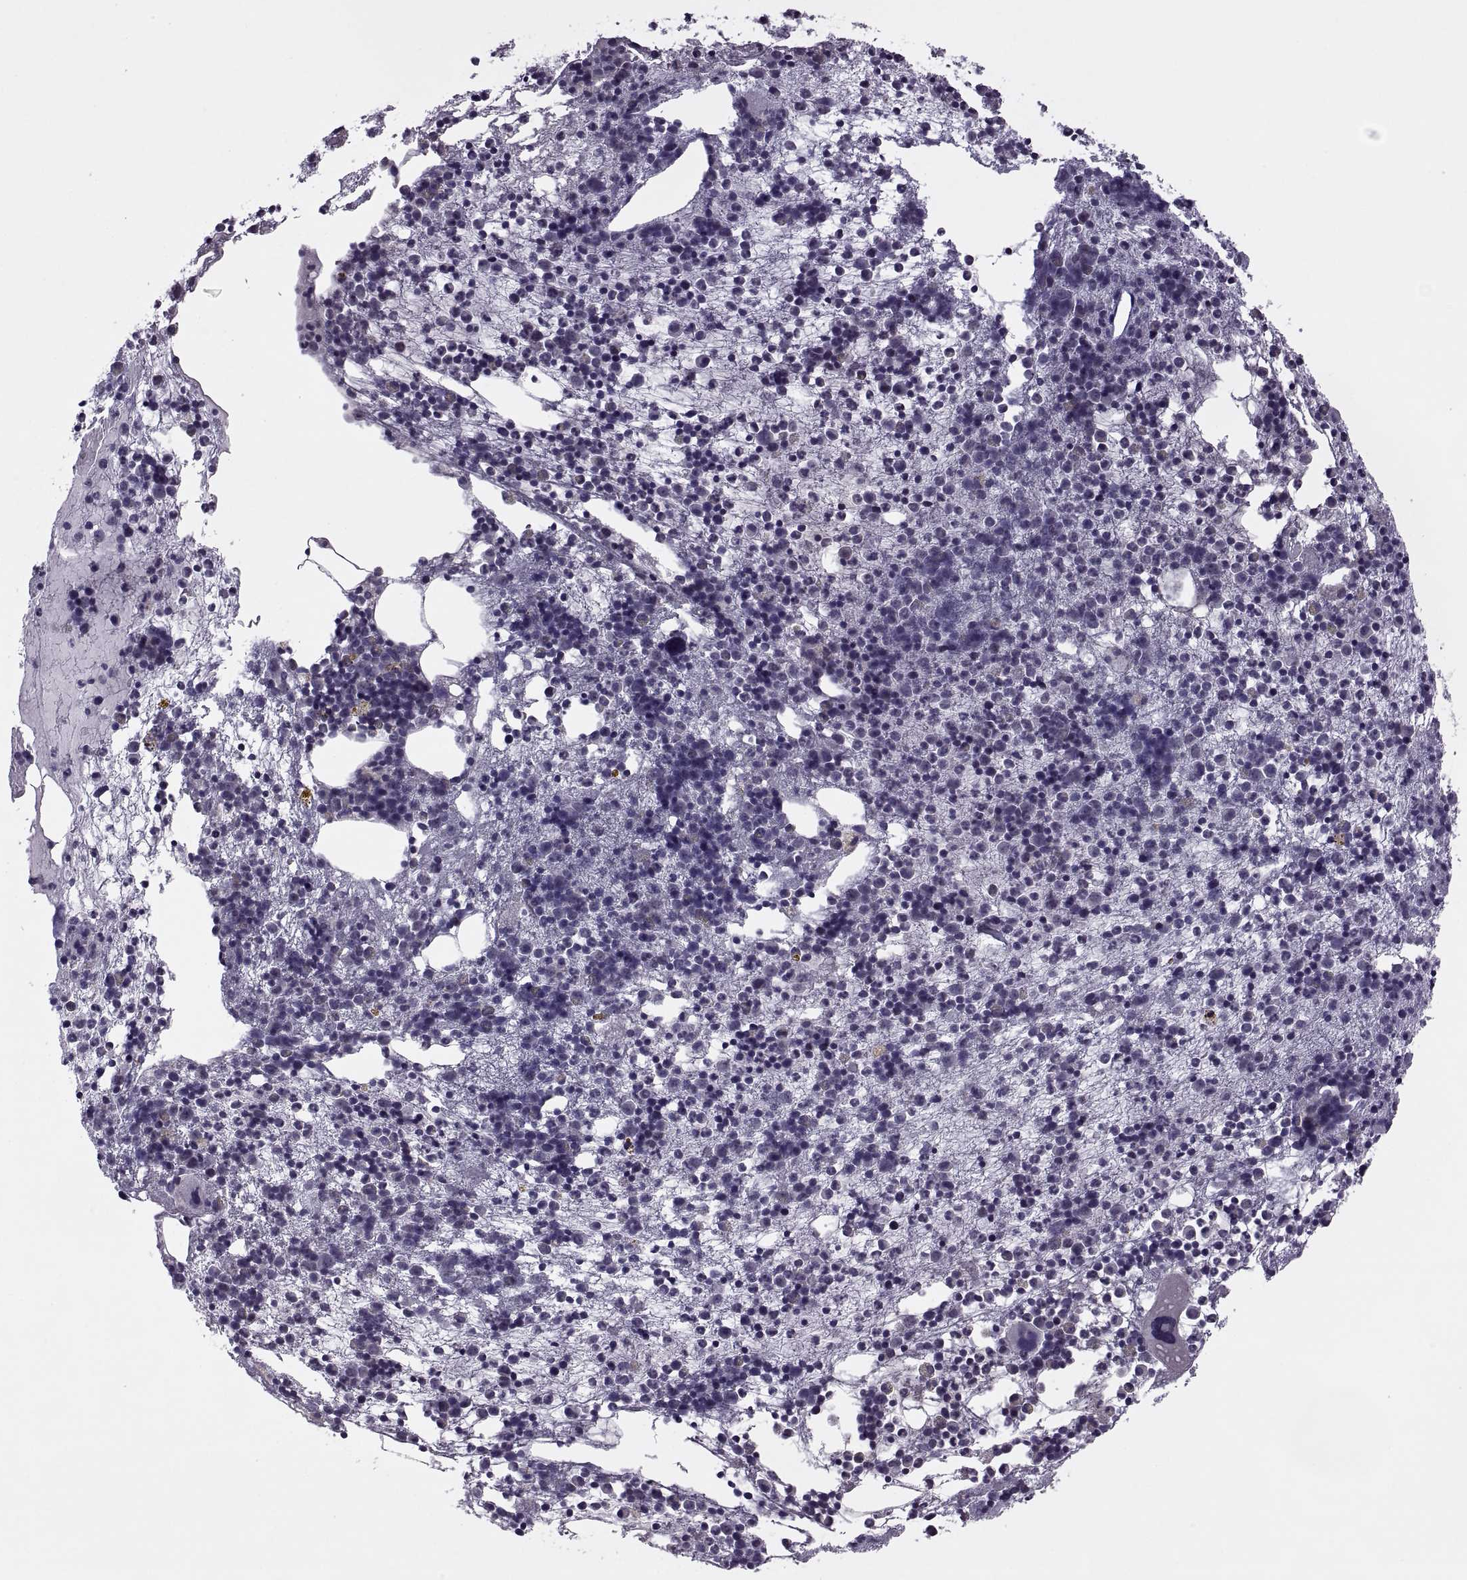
{"staining": {"intensity": "negative", "quantity": "none", "location": "none"}, "tissue": "bone marrow", "cell_type": "Hematopoietic cells", "image_type": "normal", "snomed": [{"axis": "morphology", "description": "Normal tissue, NOS"}, {"axis": "topography", "description": "Bone marrow"}], "caption": "There is no significant expression in hematopoietic cells of bone marrow. (Stains: DAB (3,3'-diaminobenzidine) immunohistochemistry (IHC) with hematoxylin counter stain, Microscopy: brightfield microscopy at high magnification).", "gene": "RIPK4", "patient": {"sex": "male", "age": 54}}